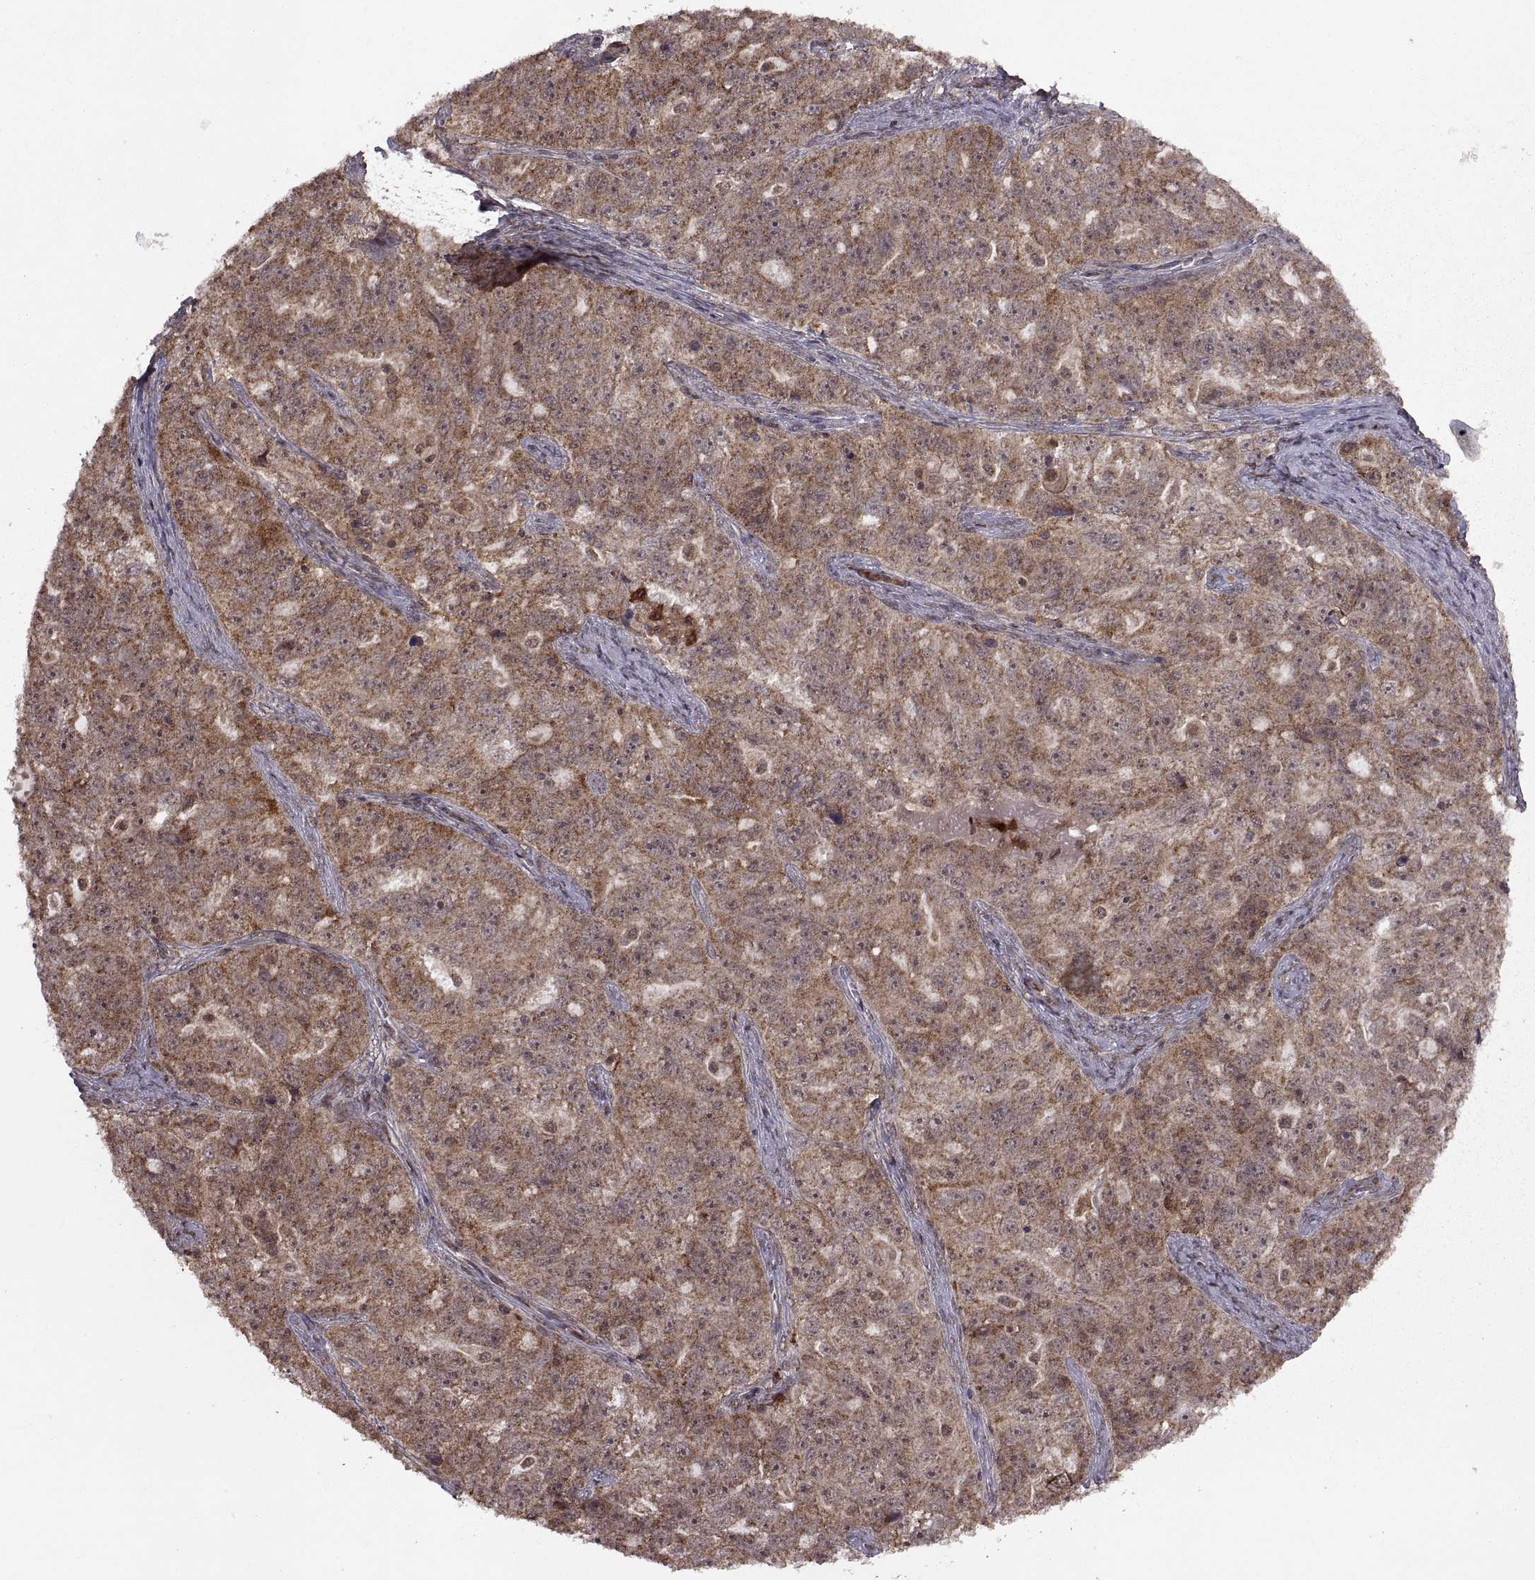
{"staining": {"intensity": "weak", "quantity": ">75%", "location": "cytoplasmic/membranous"}, "tissue": "ovarian cancer", "cell_type": "Tumor cells", "image_type": "cancer", "snomed": [{"axis": "morphology", "description": "Cystadenocarcinoma, serous, NOS"}, {"axis": "topography", "description": "Ovary"}], "caption": "A brown stain labels weak cytoplasmic/membranous staining of a protein in human ovarian cancer tumor cells. Using DAB (brown) and hematoxylin (blue) stains, captured at high magnification using brightfield microscopy.", "gene": "PTOV1", "patient": {"sex": "female", "age": 51}}